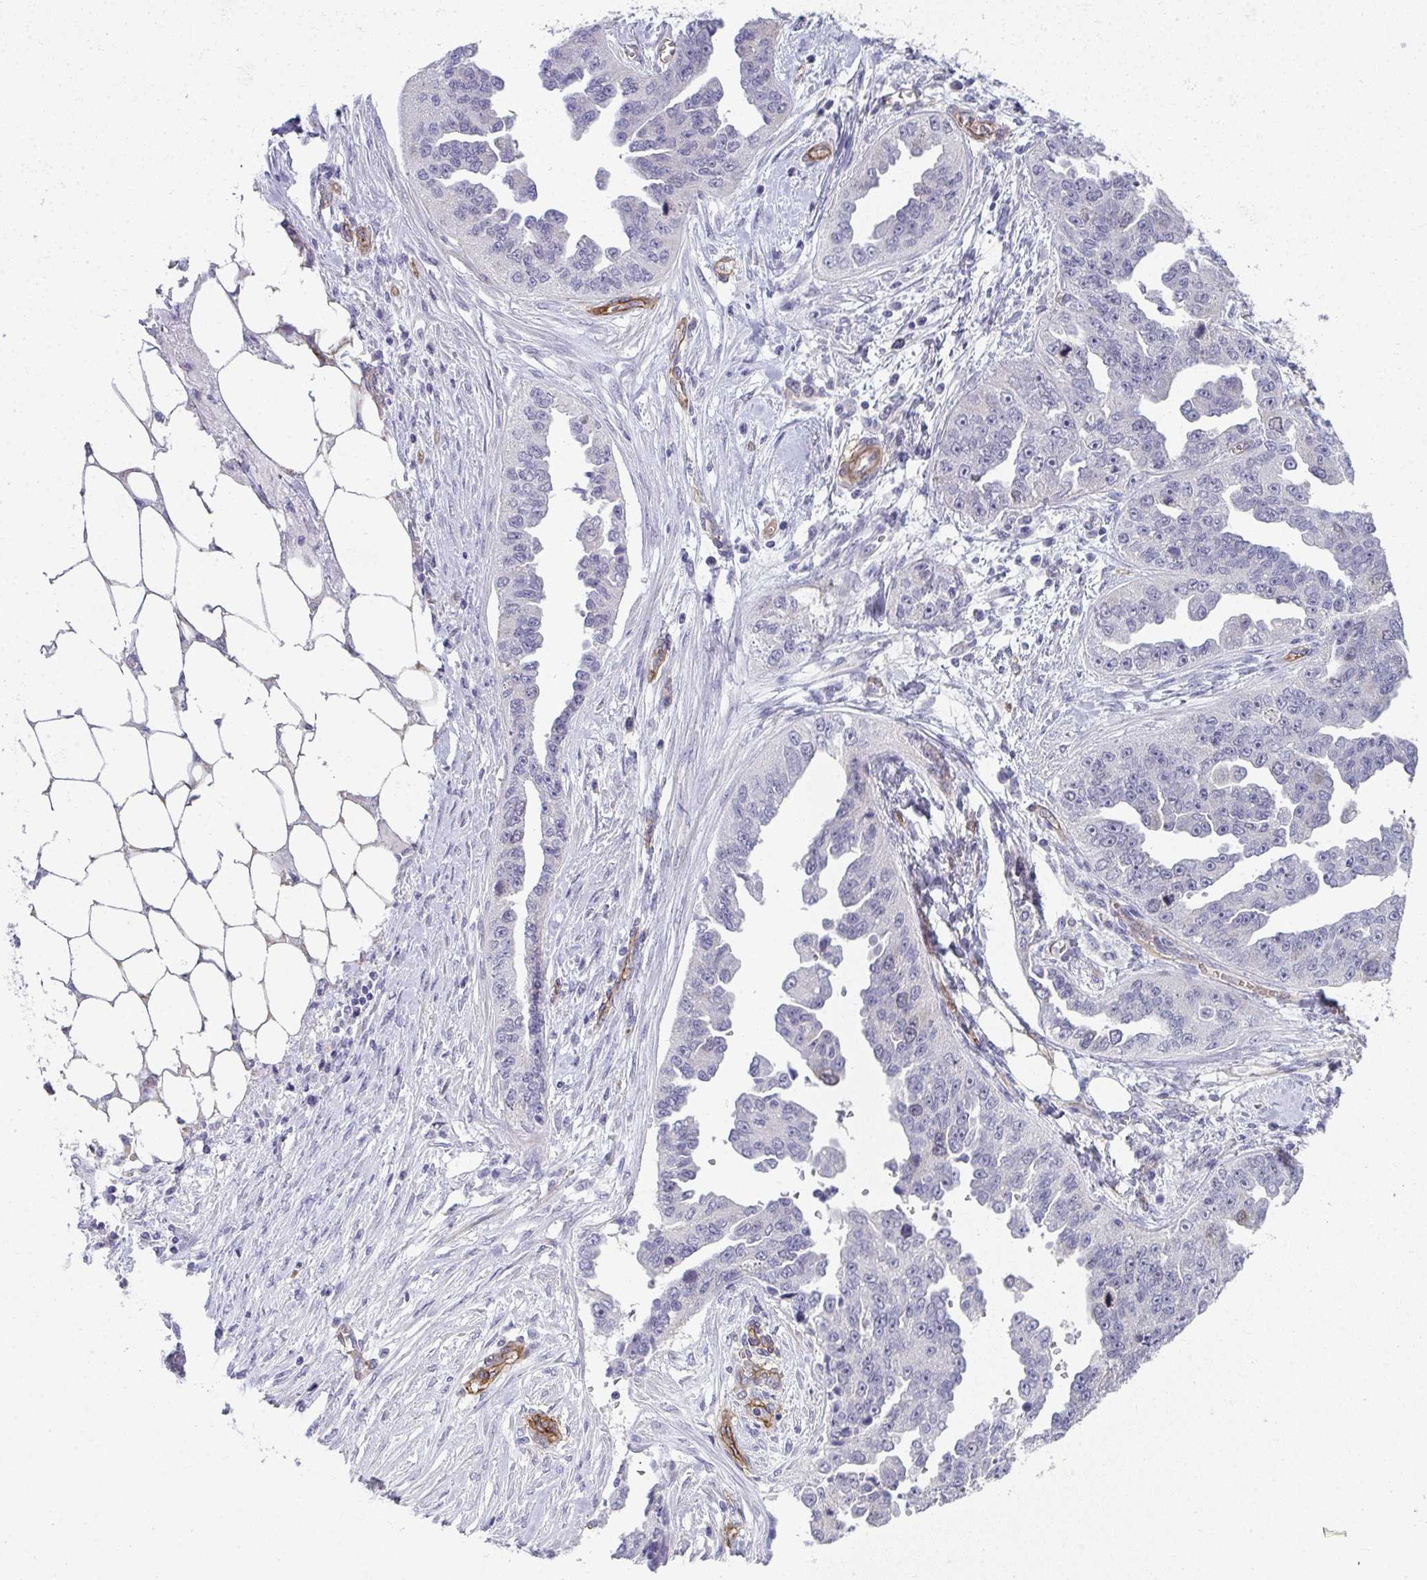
{"staining": {"intensity": "negative", "quantity": "none", "location": "none"}, "tissue": "ovarian cancer", "cell_type": "Tumor cells", "image_type": "cancer", "snomed": [{"axis": "morphology", "description": "Cystadenocarcinoma, serous, NOS"}, {"axis": "topography", "description": "Ovary"}], "caption": "Tumor cells show no significant protein expression in ovarian serous cystadenocarcinoma.", "gene": "UBE2S", "patient": {"sex": "female", "age": 75}}